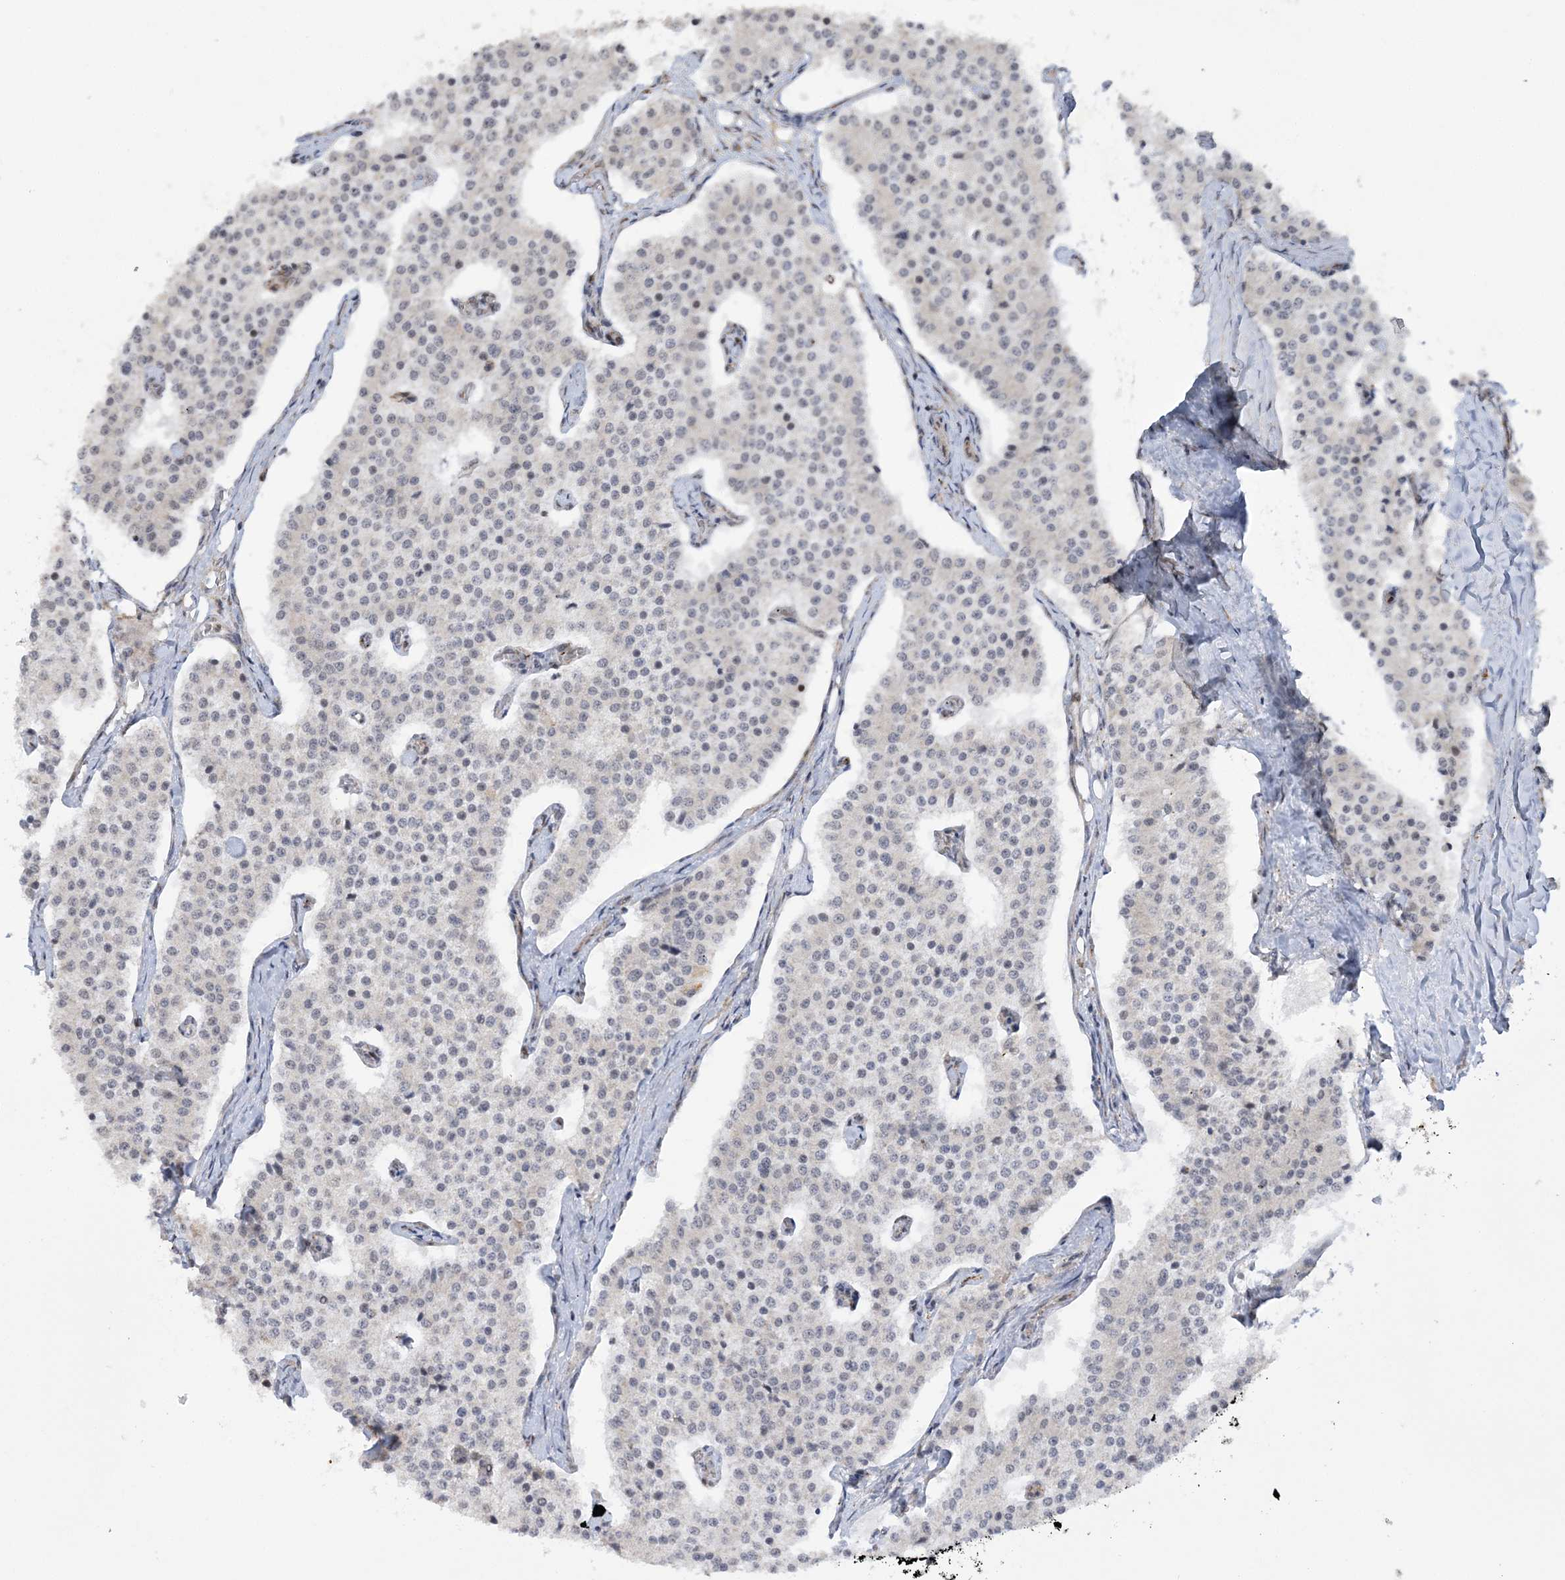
{"staining": {"intensity": "negative", "quantity": "none", "location": "none"}, "tissue": "carcinoid", "cell_type": "Tumor cells", "image_type": "cancer", "snomed": [{"axis": "morphology", "description": "Carcinoid, malignant, NOS"}, {"axis": "topography", "description": "Colon"}], "caption": "High power microscopy image of an immunohistochemistry (IHC) image of malignant carcinoid, revealing no significant positivity in tumor cells.", "gene": "MRPL47", "patient": {"sex": "female", "age": 52}}